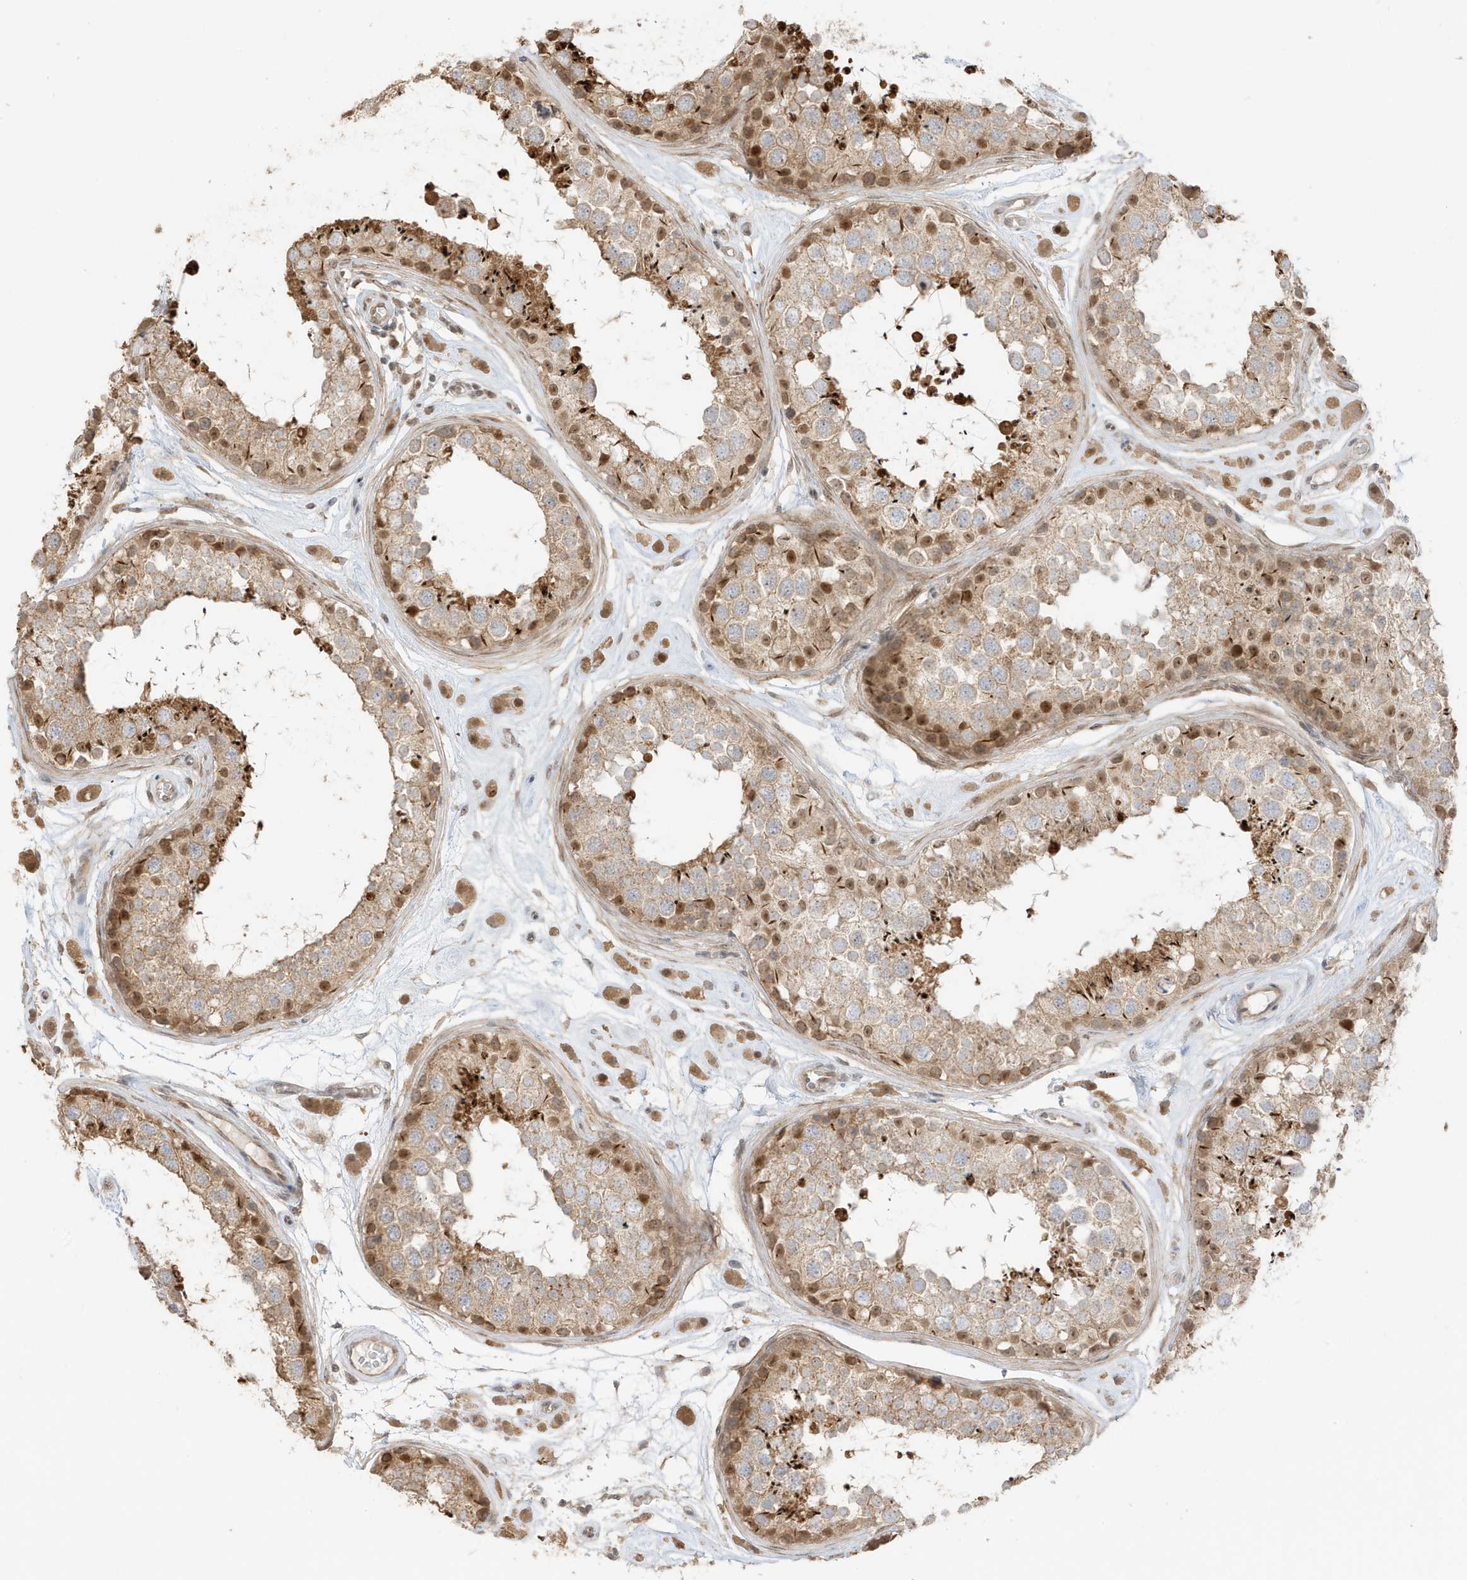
{"staining": {"intensity": "moderate", "quantity": ">75%", "location": "cytoplasmic/membranous,nuclear"}, "tissue": "testis", "cell_type": "Cells in seminiferous ducts", "image_type": "normal", "snomed": [{"axis": "morphology", "description": "Normal tissue, NOS"}, {"axis": "topography", "description": "Testis"}], "caption": "Testis stained with DAB IHC displays medium levels of moderate cytoplasmic/membranous,nuclear positivity in about >75% of cells in seminiferous ducts.", "gene": "ZBTB41", "patient": {"sex": "male", "age": 25}}